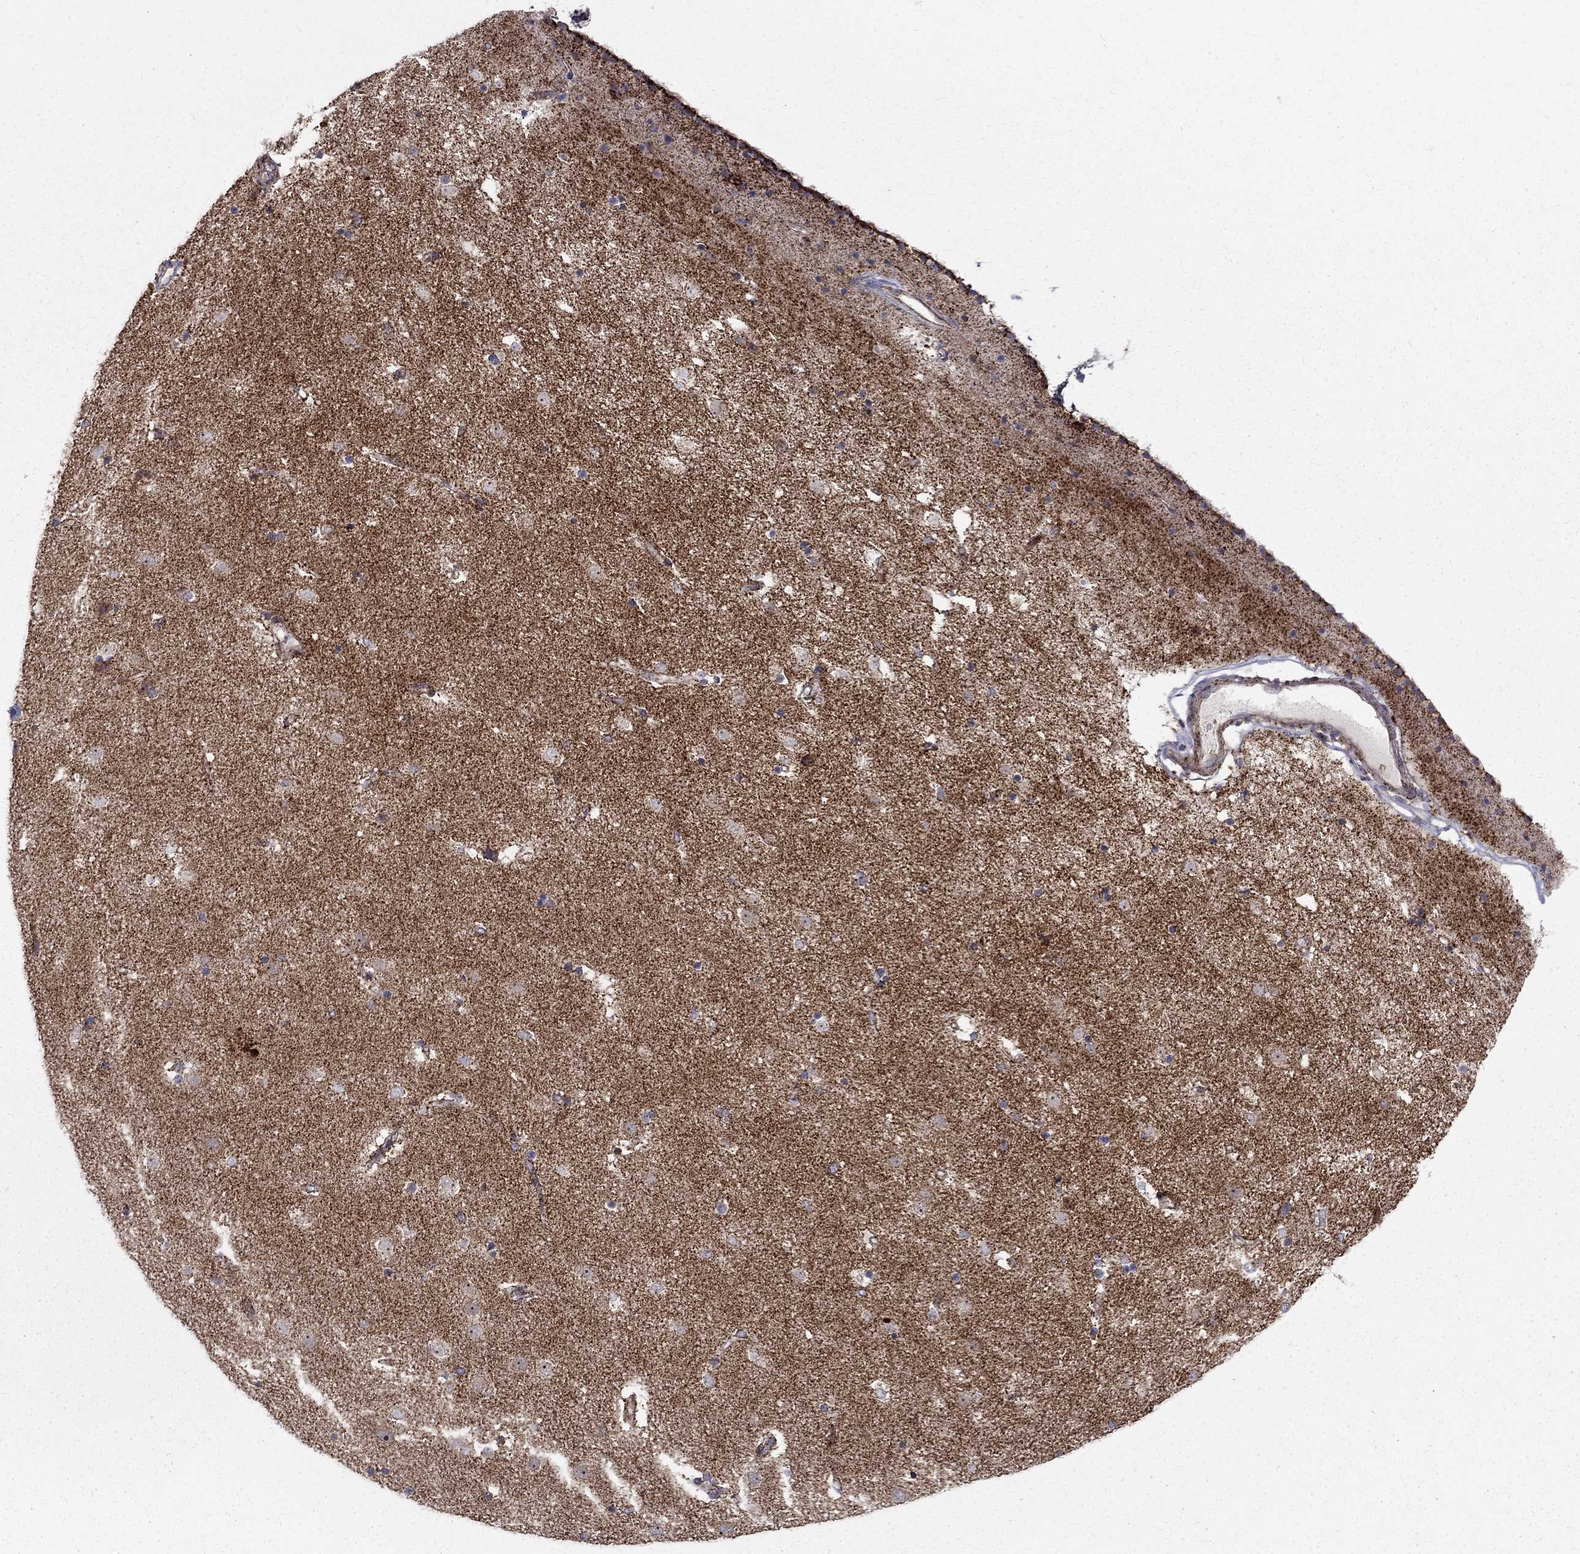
{"staining": {"intensity": "negative", "quantity": "none", "location": "none"}, "tissue": "caudate", "cell_type": "Glial cells", "image_type": "normal", "snomed": [{"axis": "morphology", "description": "Normal tissue, NOS"}, {"axis": "topography", "description": "Lateral ventricle wall"}], "caption": "DAB (3,3'-diaminobenzidine) immunohistochemical staining of unremarkable human caudate displays no significant expression in glial cells.", "gene": "ALDH1B1", "patient": {"sex": "female", "age": 71}}